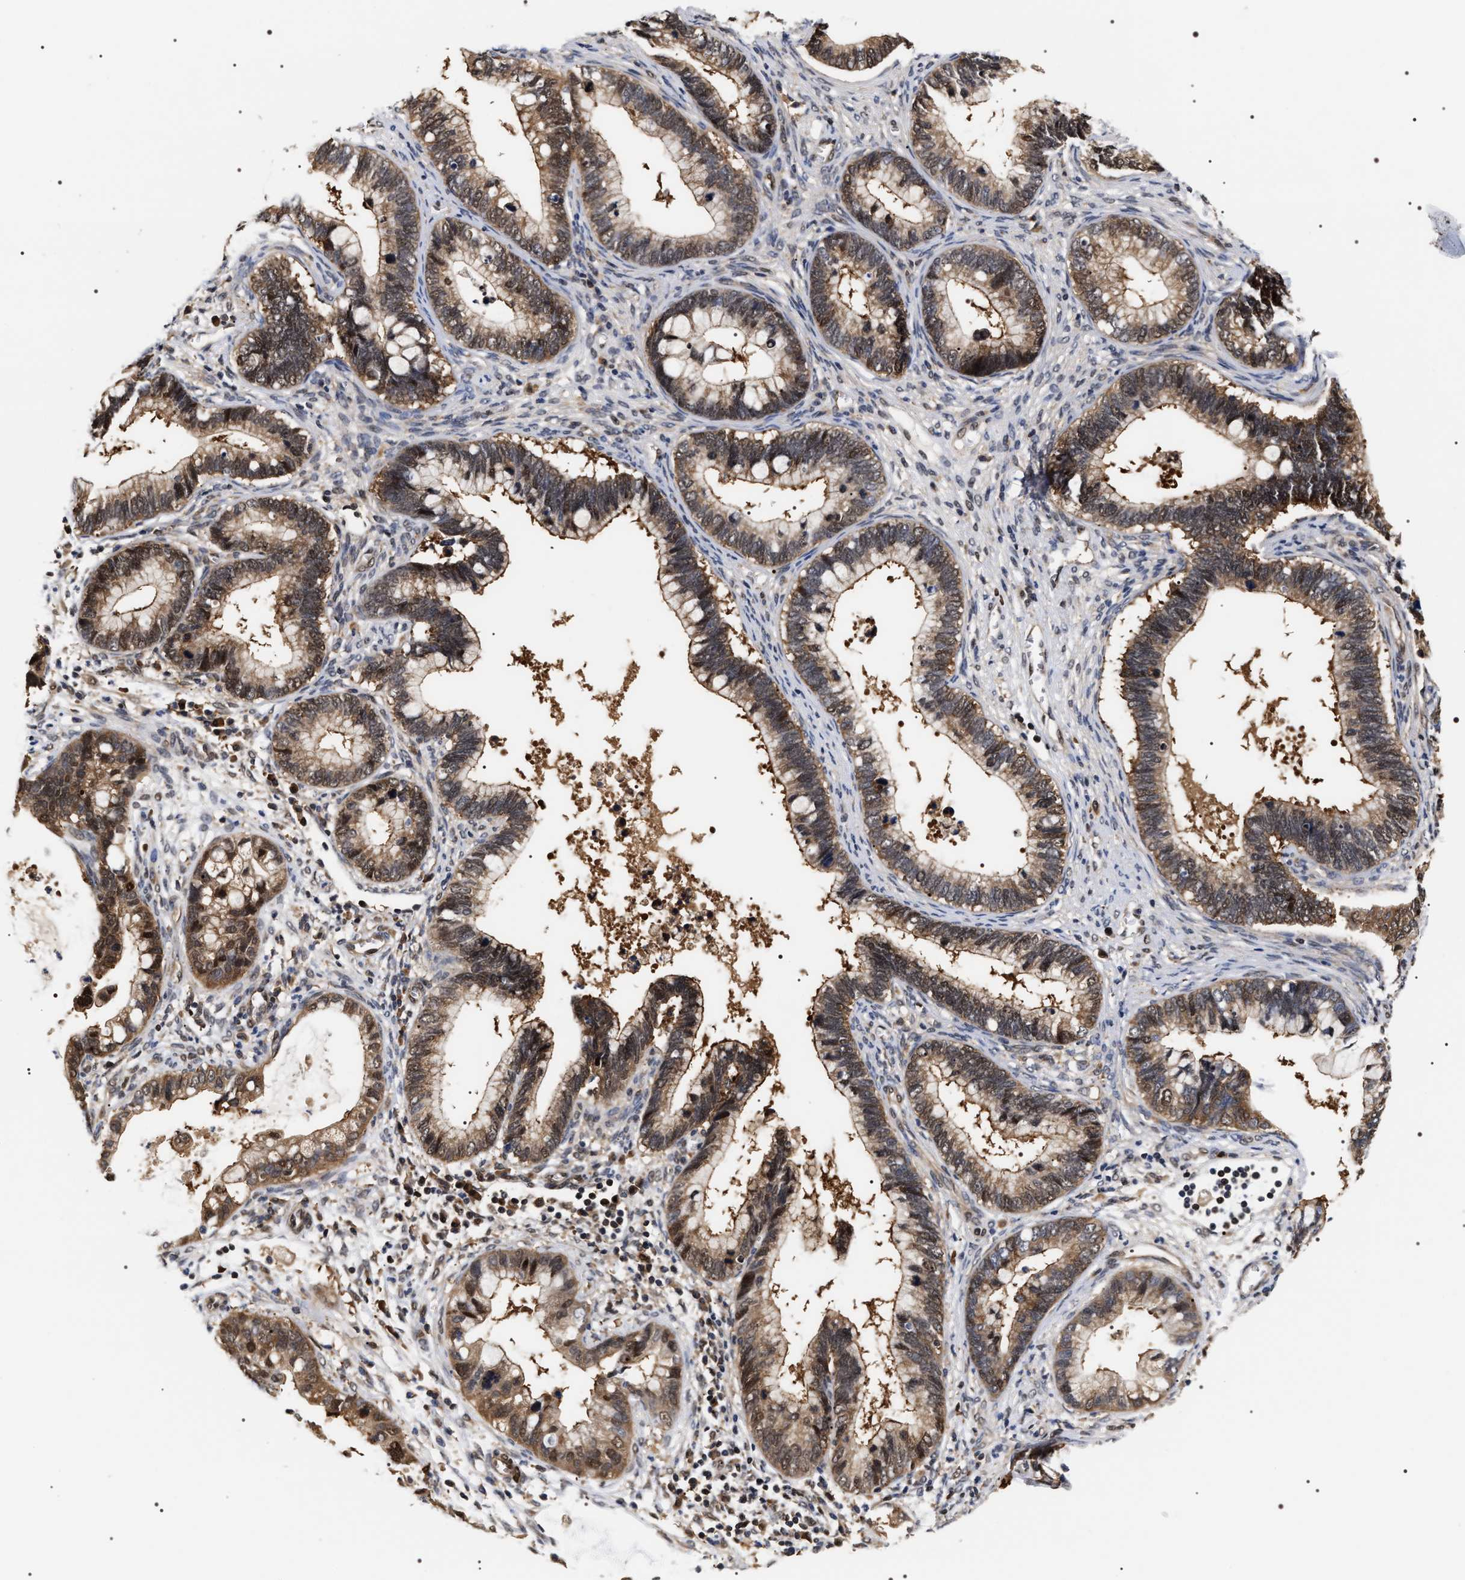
{"staining": {"intensity": "moderate", "quantity": ">75%", "location": "cytoplasmic/membranous,nuclear"}, "tissue": "cervical cancer", "cell_type": "Tumor cells", "image_type": "cancer", "snomed": [{"axis": "morphology", "description": "Adenocarcinoma, NOS"}, {"axis": "topography", "description": "Cervix"}], "caption": "A high-resolution image shows immunohistochemistry staining of cervical cancer, which displays moderate cytoplasmic/membranous and nuclear positivity in approximately >75% of tumor cells.", "gene": "BAG6", "patient": {"sex": "female", "age": 44}}